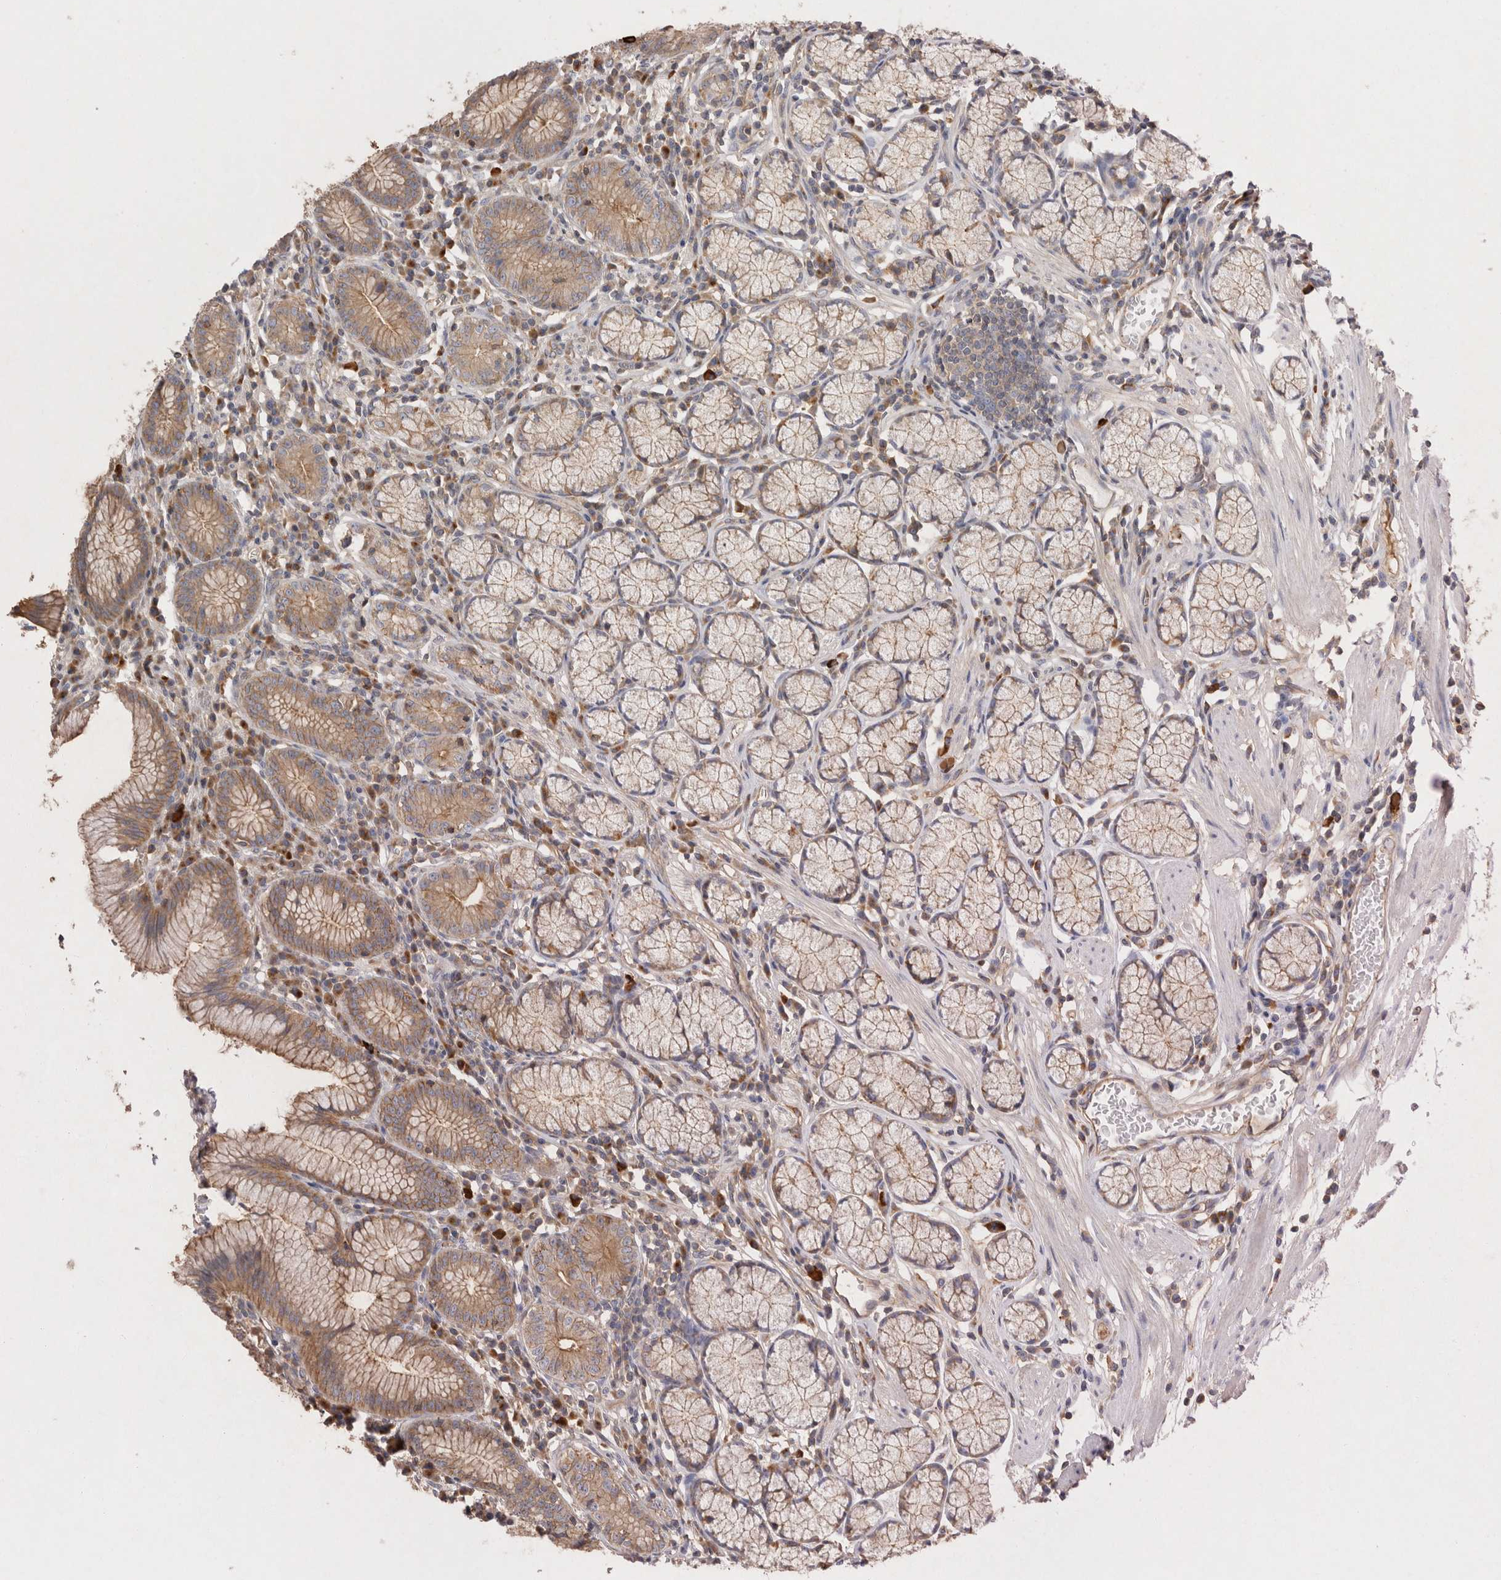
{"staining": {"intensity": "moderate", "quantity": ">75%", "location": "cytoplasmic/membranous"}, "tissue": "stomach", "cell_type": "Glandular cells", "image_type": "normal", "snomed": [{"axis": "morphology", "description": "Normal tissue, NOS"}, {"axis": "topography", "description": "Stomach"}], "caption": "A photomicrograph of stomach stained for a protein displays moderate cytoplasmic/membranous brown staining in glandular cells. Ihc stains the protein in brown and the nuclei are stained blue.", "gene": "CHMP6", "patient": {"sex": "male", "age": 55}}